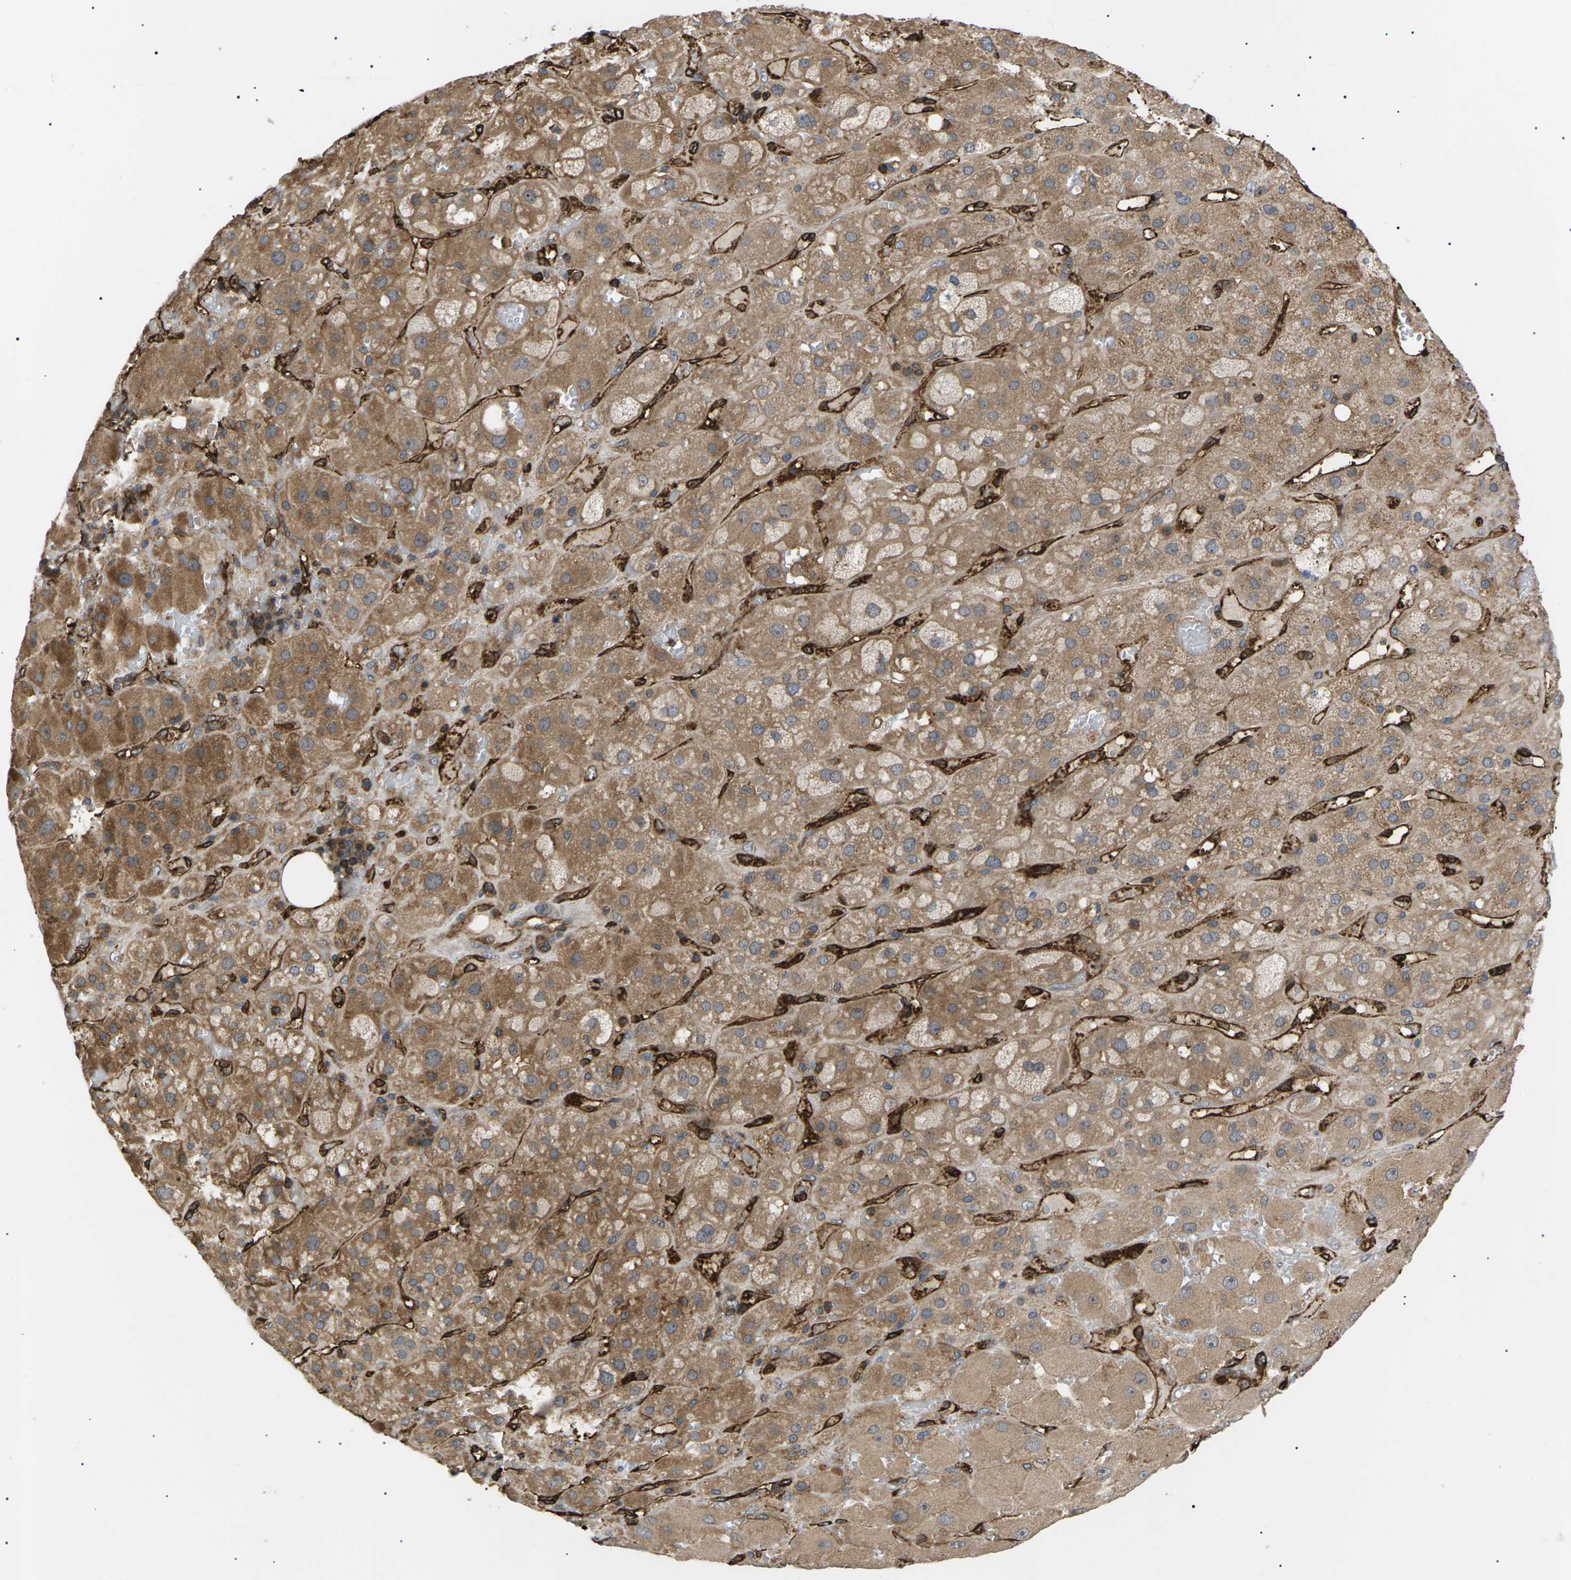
{"staining": {"intensity": "moderate", "quantity": ">75%", "location": "cytoplasmic/membranous"}, "tissue": "adrenal gland", "cell_type": "Glandular cells", "image_type": "normal", "snomed": [{"axis": "morphology", "description": "Normal tissue, NOS"}, {"axis": "topography", "description": "Adrenal gland"}], "caption": "Immunohistochemistry image of normal adrenal gland: adrenal gland stained using immunohistochemistry (IHC) reveals medium levels of moderate protein expression localized specifically in the cytoplasmic/membranous of glandular cells, appearing as a cytoplasmic/membranous brown color.", "gene": "TMTC4", "patient": {"sex": "female", "age": 47}}